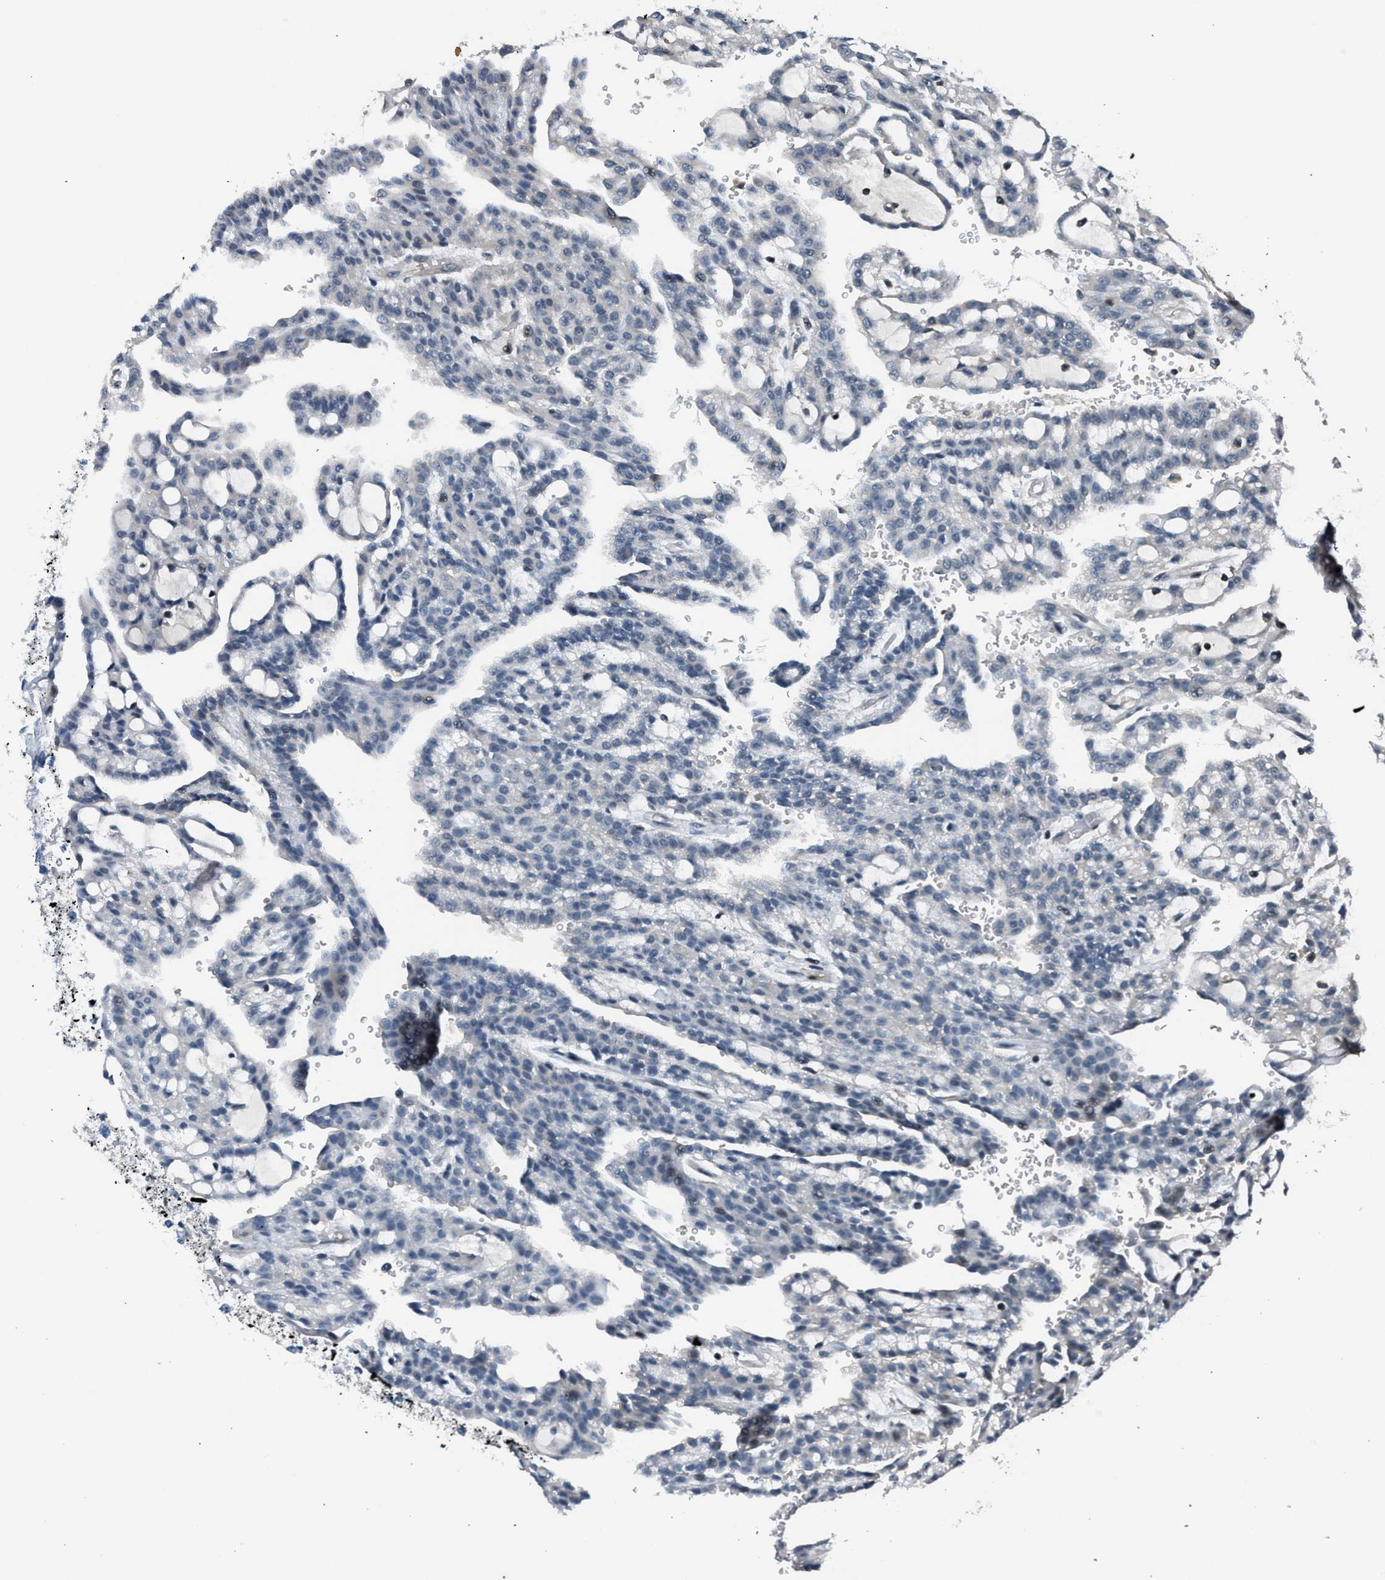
{"staining": {"intensity": "negative", "quantity": "none", "location": "none"}, "tissue": "renal cancer", "cell_type": "Tumor cells", "image_type": "cancer", "snomed": [{"axis": "morphology", "description": "Adenocarcinoma, NOS"}, {"axis": "topography", "description": "Kidney"}], "caption": "Renal cancer (adenocarcinoma) stained for a protein using immunohistochemistry (IHC) shows no positivity tumor cells.", "gene": "LMLN", "patient": {"sex": "male", "age": 63}}